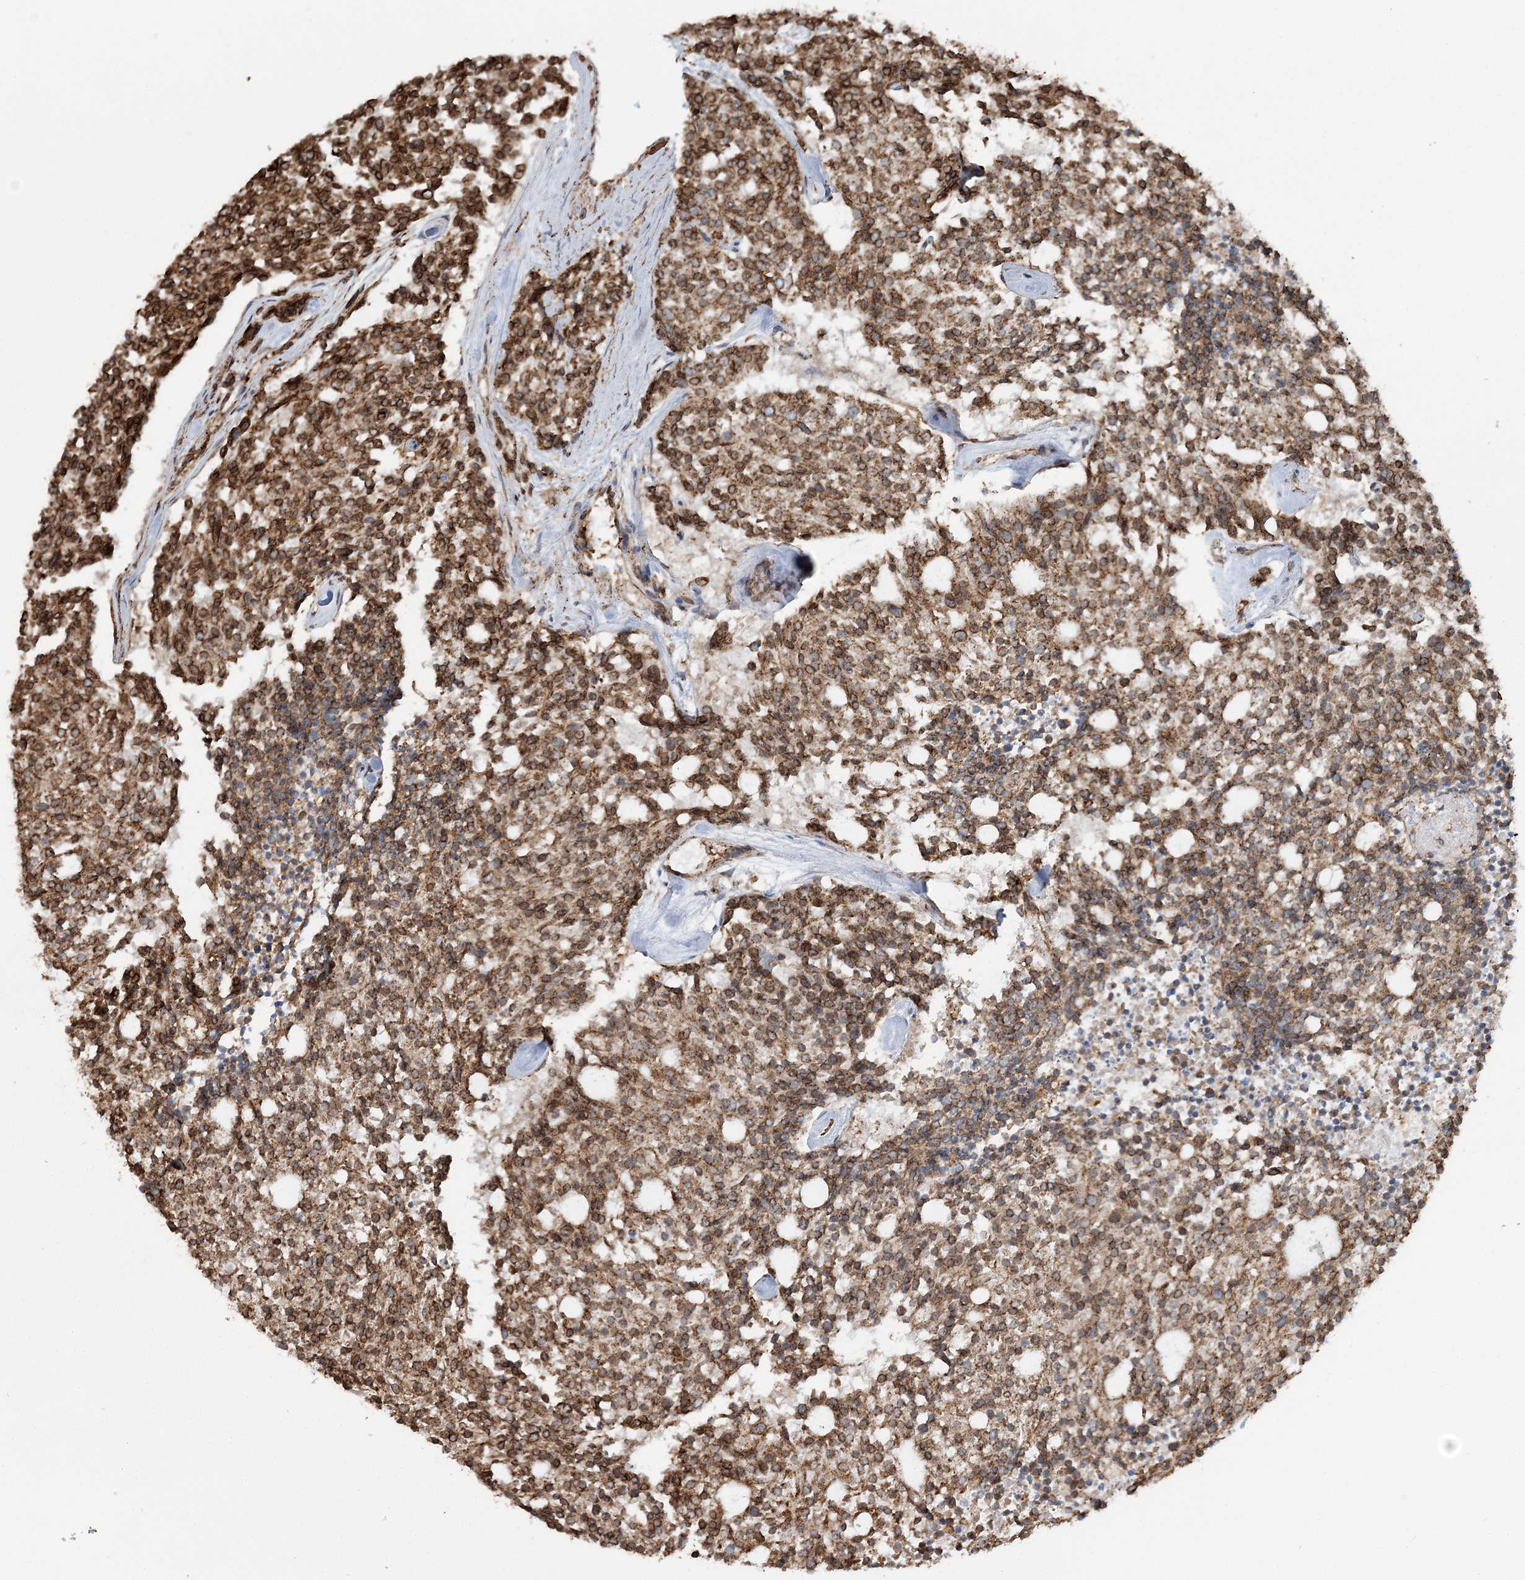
{"staining": {"intensity": "moderate", "quantity": ">75%", "location": "cytoplasmic/membranous"}, "tissue": "carcinoid", "cell_type": "Tumor cells", "image_type": "cancer", "snomed": [{"axis": "morphology", "description": "Carcinoid, malignant, NOS"}, {"axis": "topography", "description": "Pancreas"}], "caption": "Carcinoid stained with DAB immunohistochemistry (IHC) exhibits medium levels of moderate cytoplasmic/membranous expression in about >75% of tumor cells.", "gene": "TRAF3IP2", "patient": {"sex": "female", "age": 54}}